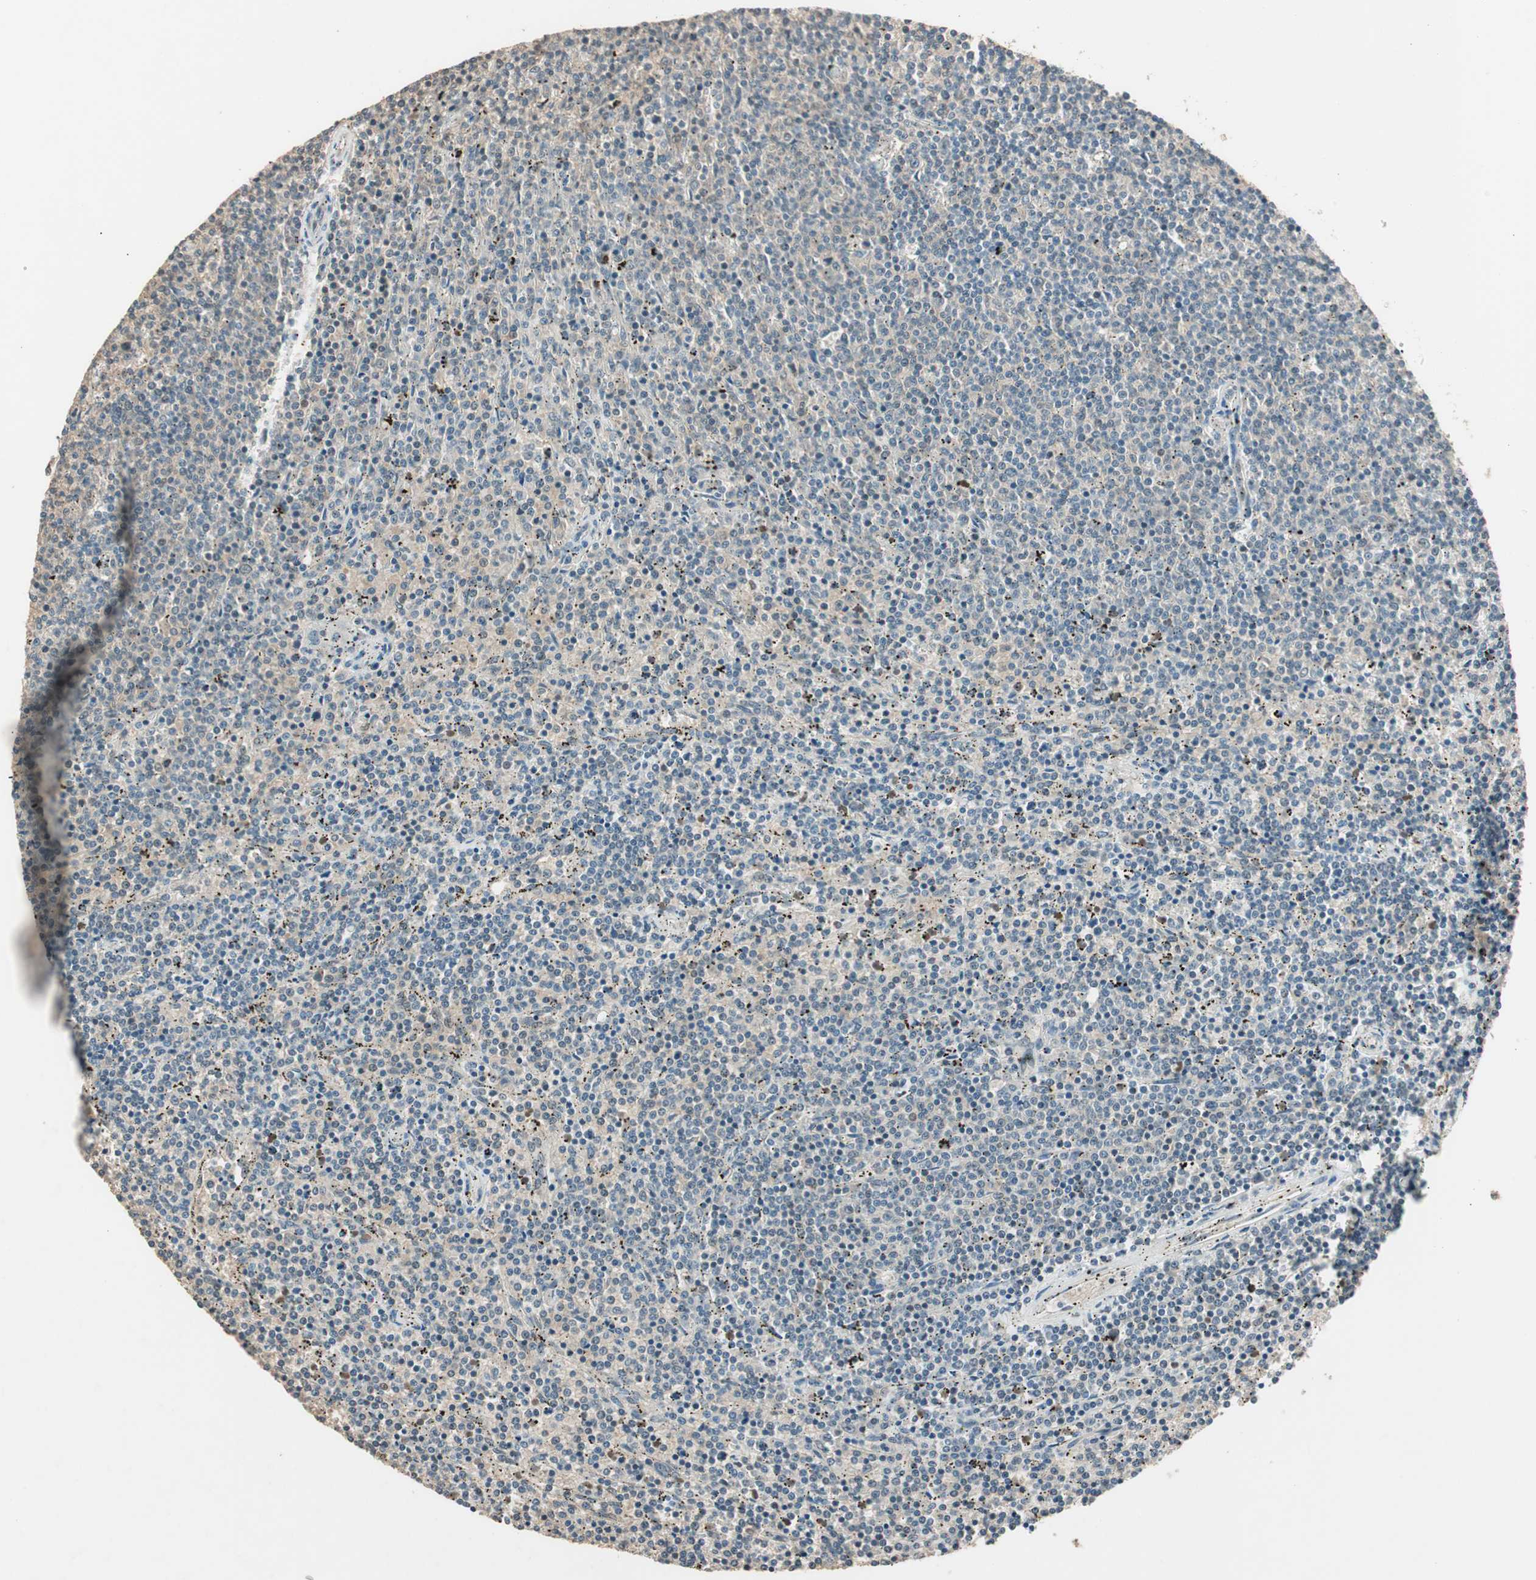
{"staining": {"intensity": "negative", "quantity": "none", "location": "none"}, "tissue": "lymphoma", "cell_type": "Tumor cells", "image_type": "cancer", "snomed": [{"axis": "morphology", "description": "Malignant lymphoma, non-Hodgkin's type, Low grade"}, {"axis": "topography", "description": "Spleen"}], "caption": "Protein analysis of lymphoma shows no significant positivity in tumor cells. (Brightfield microscopy of DAB (3,3'-diaminobenzidine) immunohistochemistry at high magnification).", "gene": "USP5", "patient": {"sex": "female", "age": 50}}